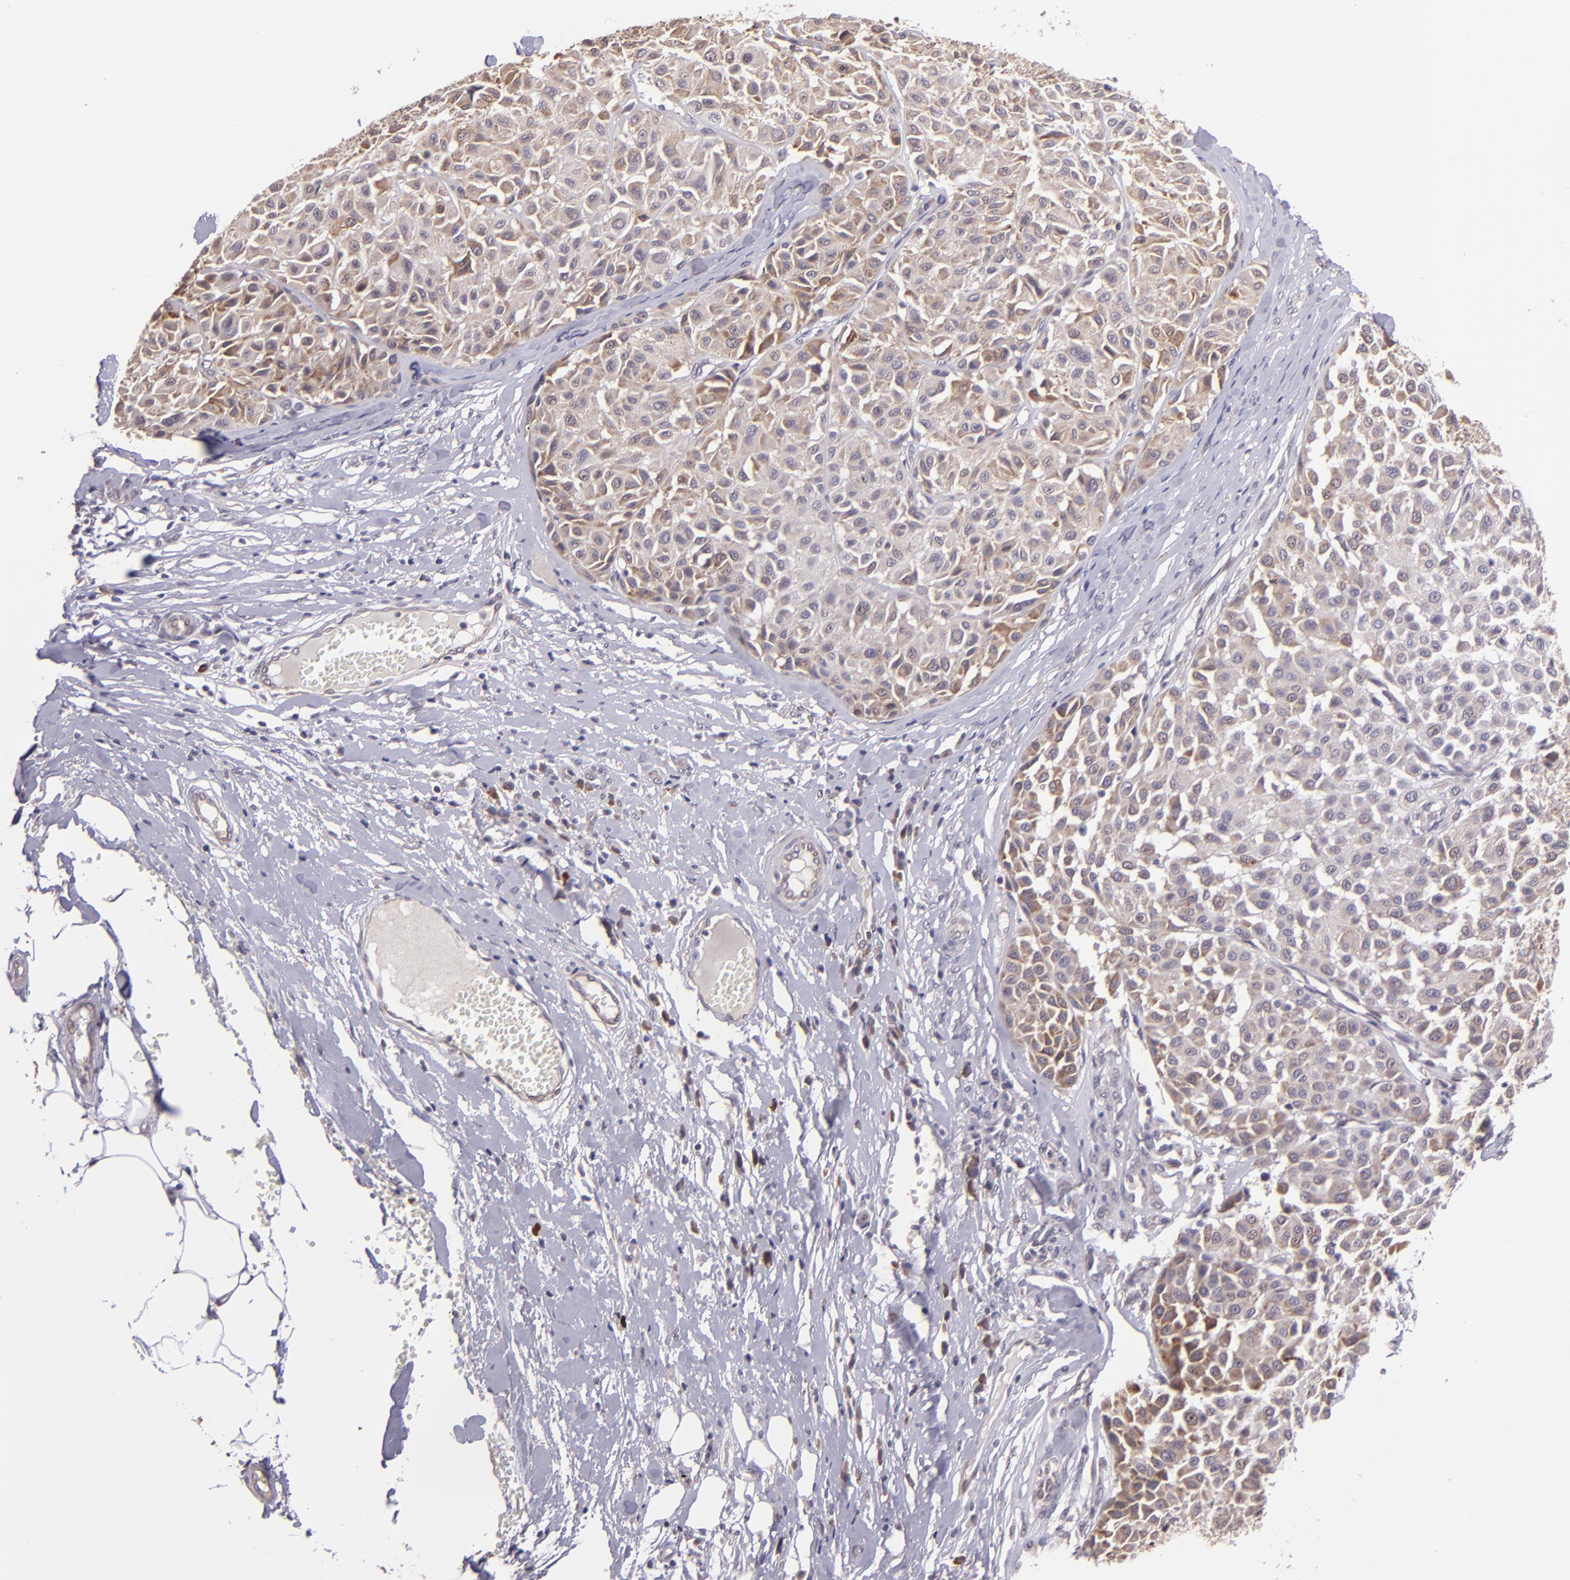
{"staining": {"intensity": "moderate", "quantity": "25%-75%", "location": "cytoplasmic/membranous"}, "tissue": "melanoma", "cell_type": "Tumor cells", "image_type": "cancer", "snomed": [{"axis": "morphology", "description": "Malignant melanoma, Metastatic site"}, {"axis": "topography", "description": "Soft tissue"}], "caption": "IHC (DAB (3,3'-diaminobenzidine)) staining of melanoma shows moderate cytoplasmic/membranous protein staining in about 25%-75% of tumor cells.", "gene": "TAF7L", "patient": {"sex": "male", "age": 41}}